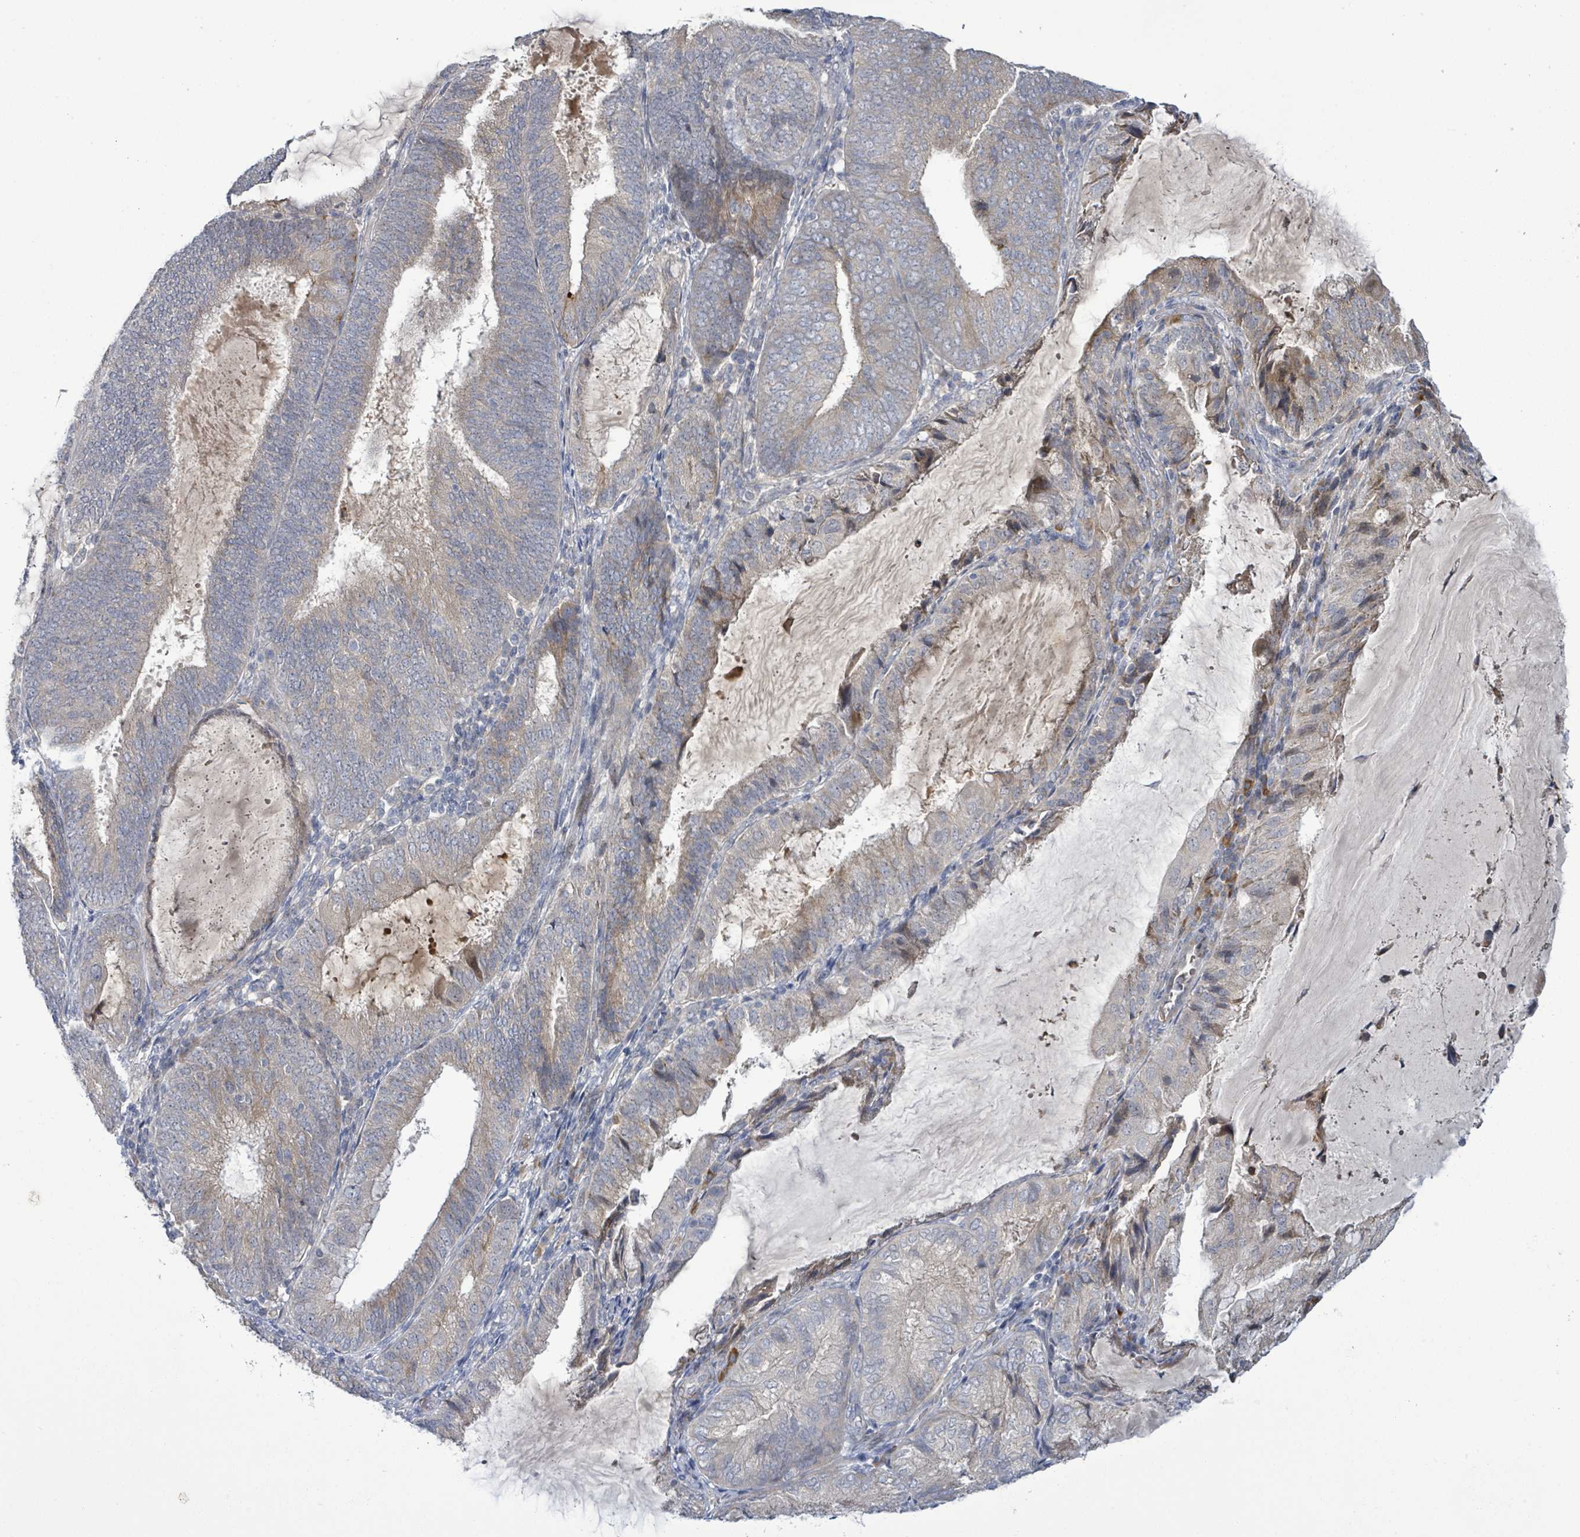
{"staining": {"intensity": "weak", "quantity": "<25%", "location": "cytoplasmic/membranous"}, "tissue": "endometrial cancer", "cell_type": "Tumor cells", "image_type": "cancer", "snomed": [{"axis": "morphology", "description": "Adenocarcinoma, NOS"}, {"axis": "topography", "description": "Endometrium"}], "caption": "A high-resolution photomicrograph shows IHC staining of endometrial adenocarcinoma, which displays no significant expression in tumor cells. (DAB immunohistochemistry (IHC), high magnification).", "gene": "SLIT3", "patient": {"sex": "female", "age": 81}}